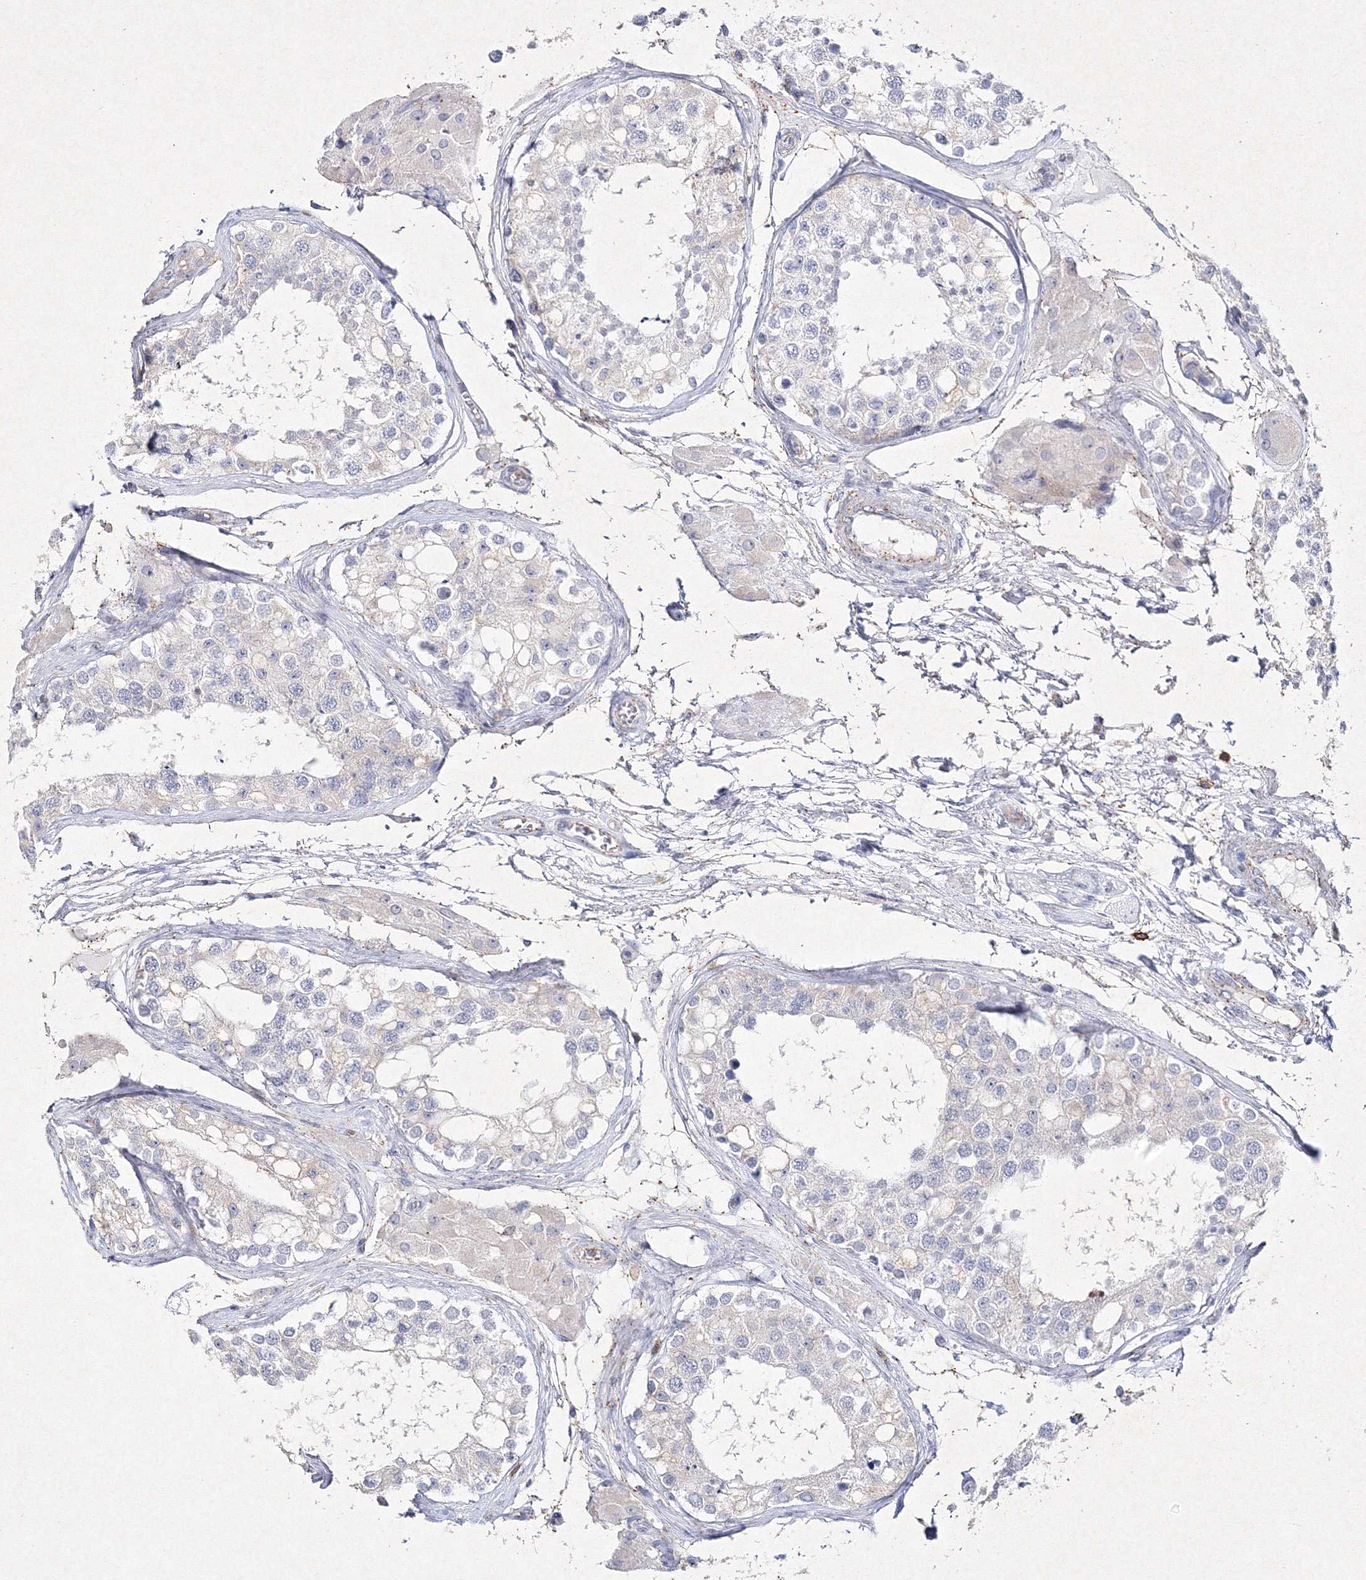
{"staining": {"intensity": "negative", "quantity": "none", "location": "none"}, "tissue": "testis", "cell_type": "Cells in seminiferous ducts", "image_type": "normal", "snomed": [{"axis": "morphology", "description": "Normal tissue, NOS"}, {"axis": "topography", "description": "Testis"}], "caption": "IHC histopathology image of normal testis: testis stained with DAB displays no significant protein positivity in cells in seminiferous ducts.", "gene": "HCST", "patient": {"sex": "male", "age": 68}}